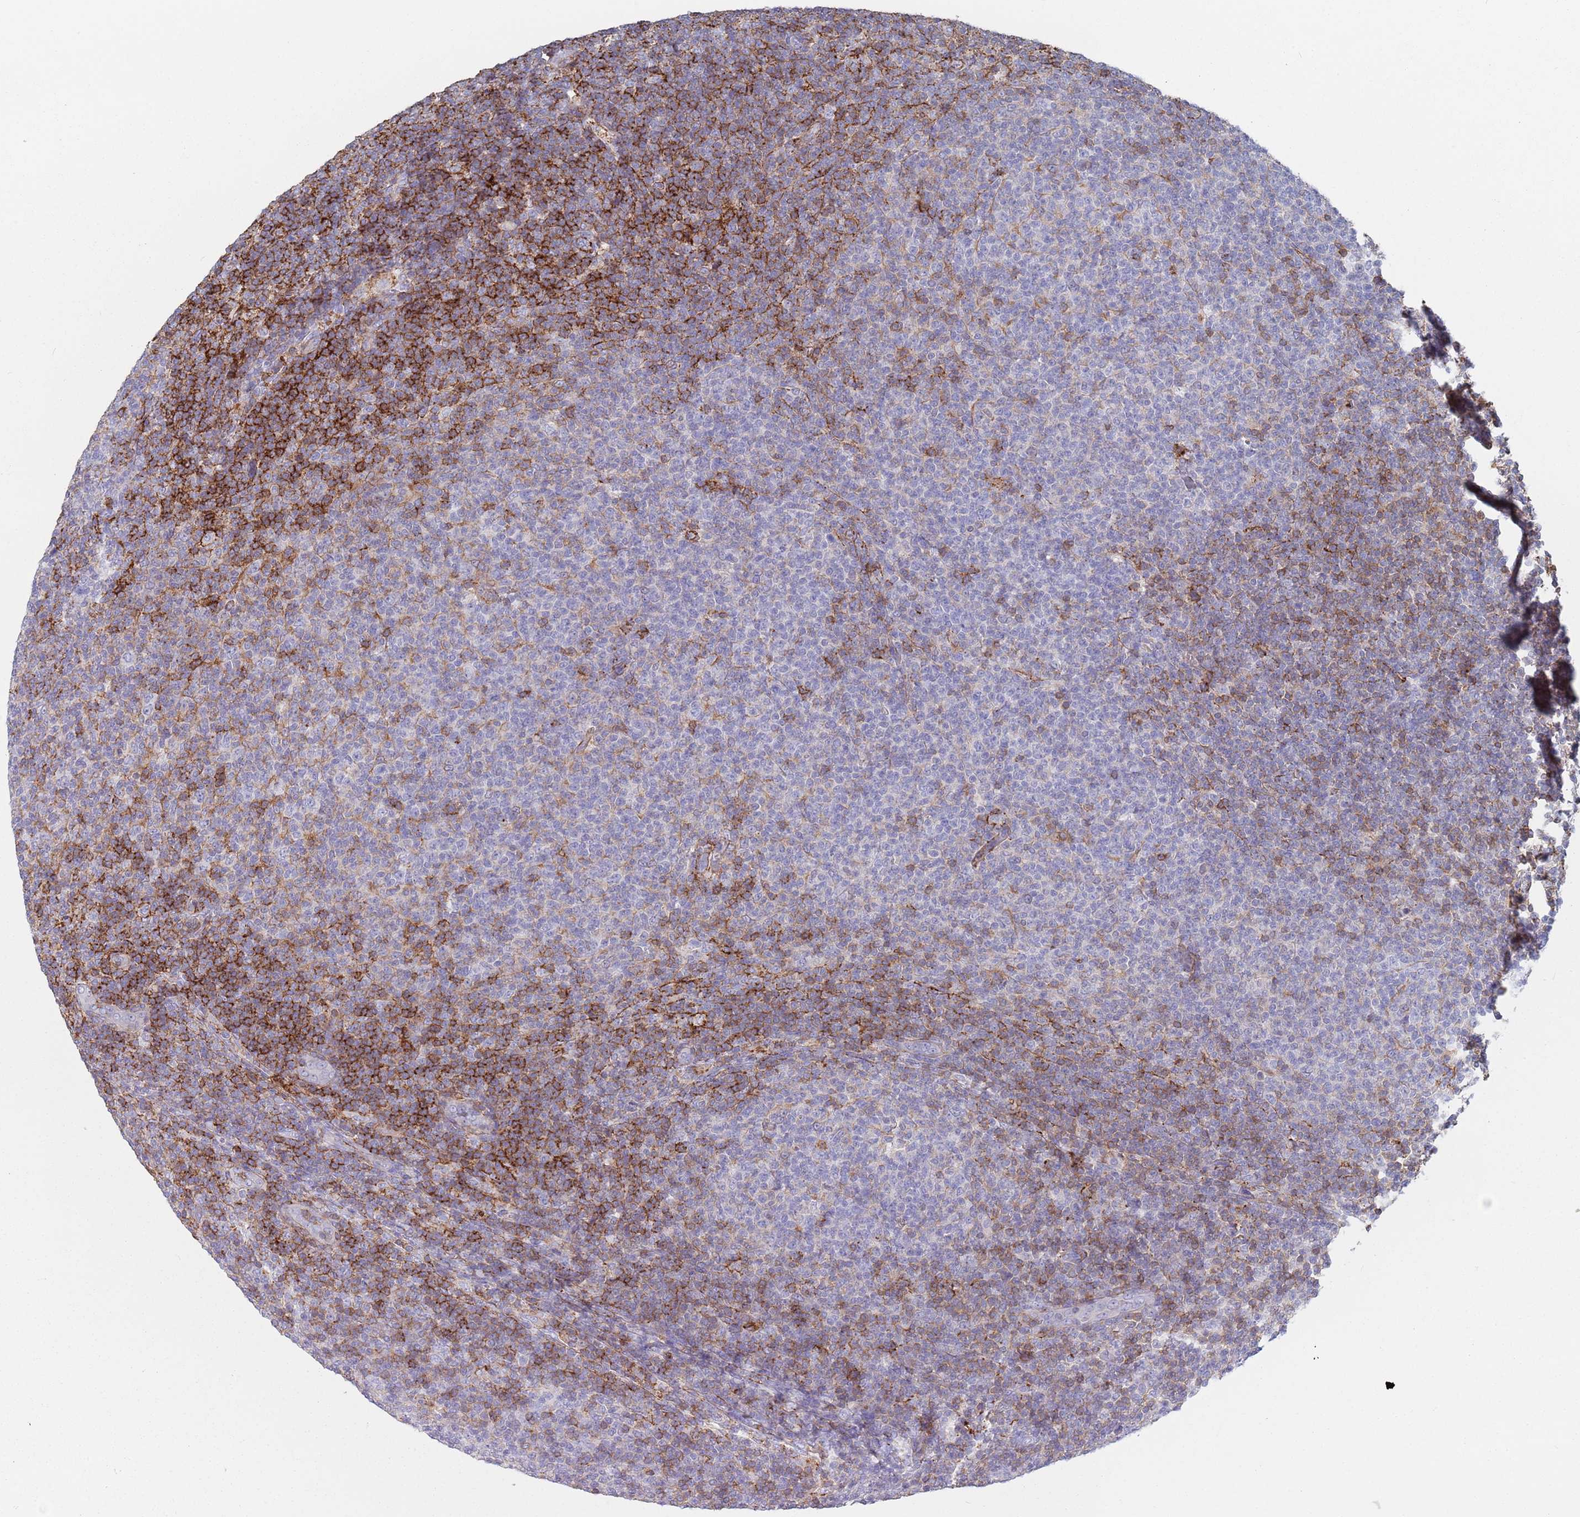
{"staining": {"intensity": "strong", "quantity": "<25%", "location": "cytoplasmic/membranous"}, "tissue": "lymphoma", "cell_type": "Tumor cells", "image_type": "cancer", "snomed": [{"axis": "morphology", "description": "Malignant lymphoma, non-Hodgkin's type, Low grade"}, {"axis": "topography", "description": "Lymph node"}], "caption": "This histopathology image reveals lymphoma stained with immunohistochemistry to label a protein in brown. The cytoplasmic/membranous of tumor cells show strong positivity for the protein. Nuclei are counter-stained blue.", "gene": "RNF144A", "patient": {"sex": "male", "age": 66}}